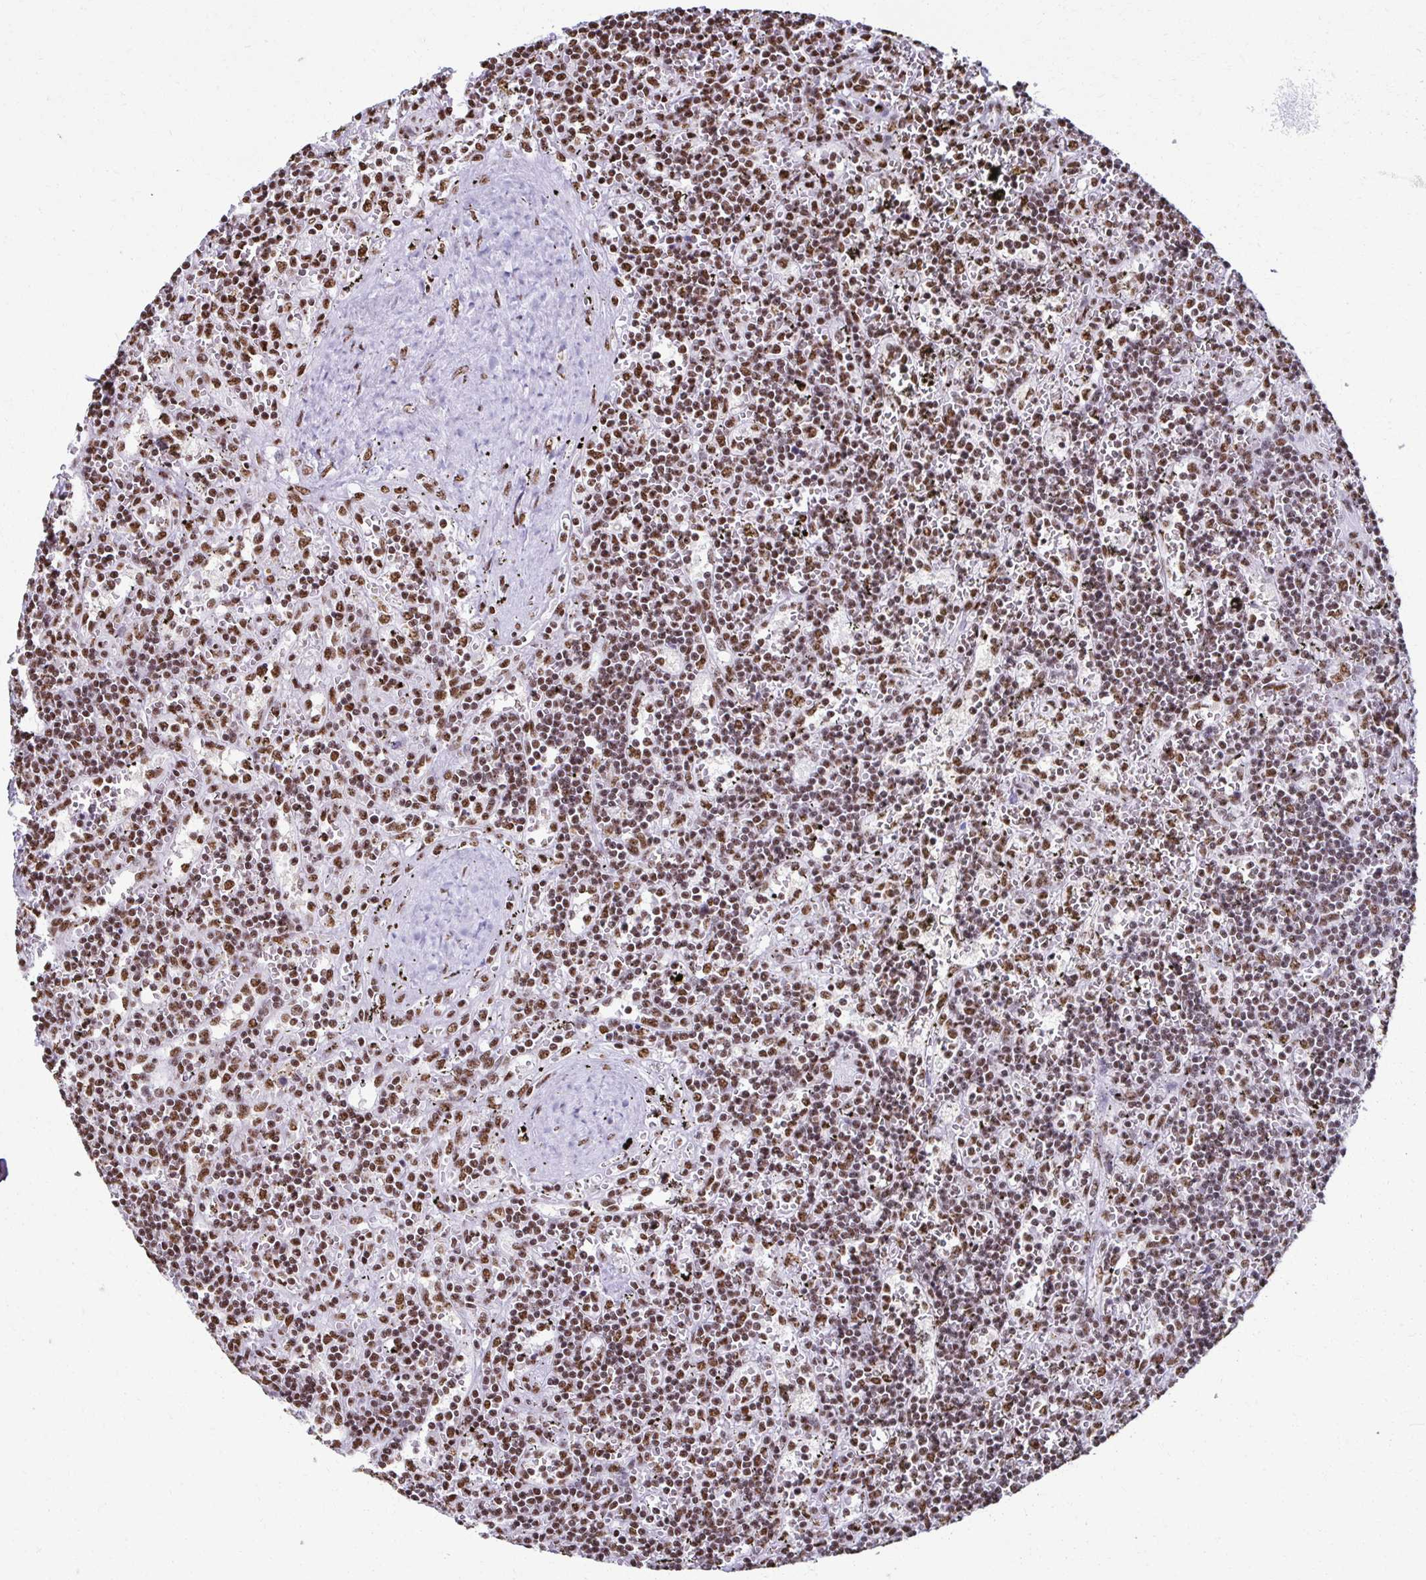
{"staining": {"intensity": "moderate", "quantity": ">75%", "location": "nuclear"}, "tissue": "lymphoma", "cell_type": "Tumor cells", "image_type": "cancer", "snomed": [{"axis": "morphology", "description": "Malignant lymphoma, non-Hodgkin's type, Low grade"}, {"axis": "topography", "description": "Spleen"}], "caption": "An image of lymphoma stained for a protein displays moderate nuclear brown staining in tumor cells.", "gene": "NONO", "patient": {"sex": "male", "age": 60}}